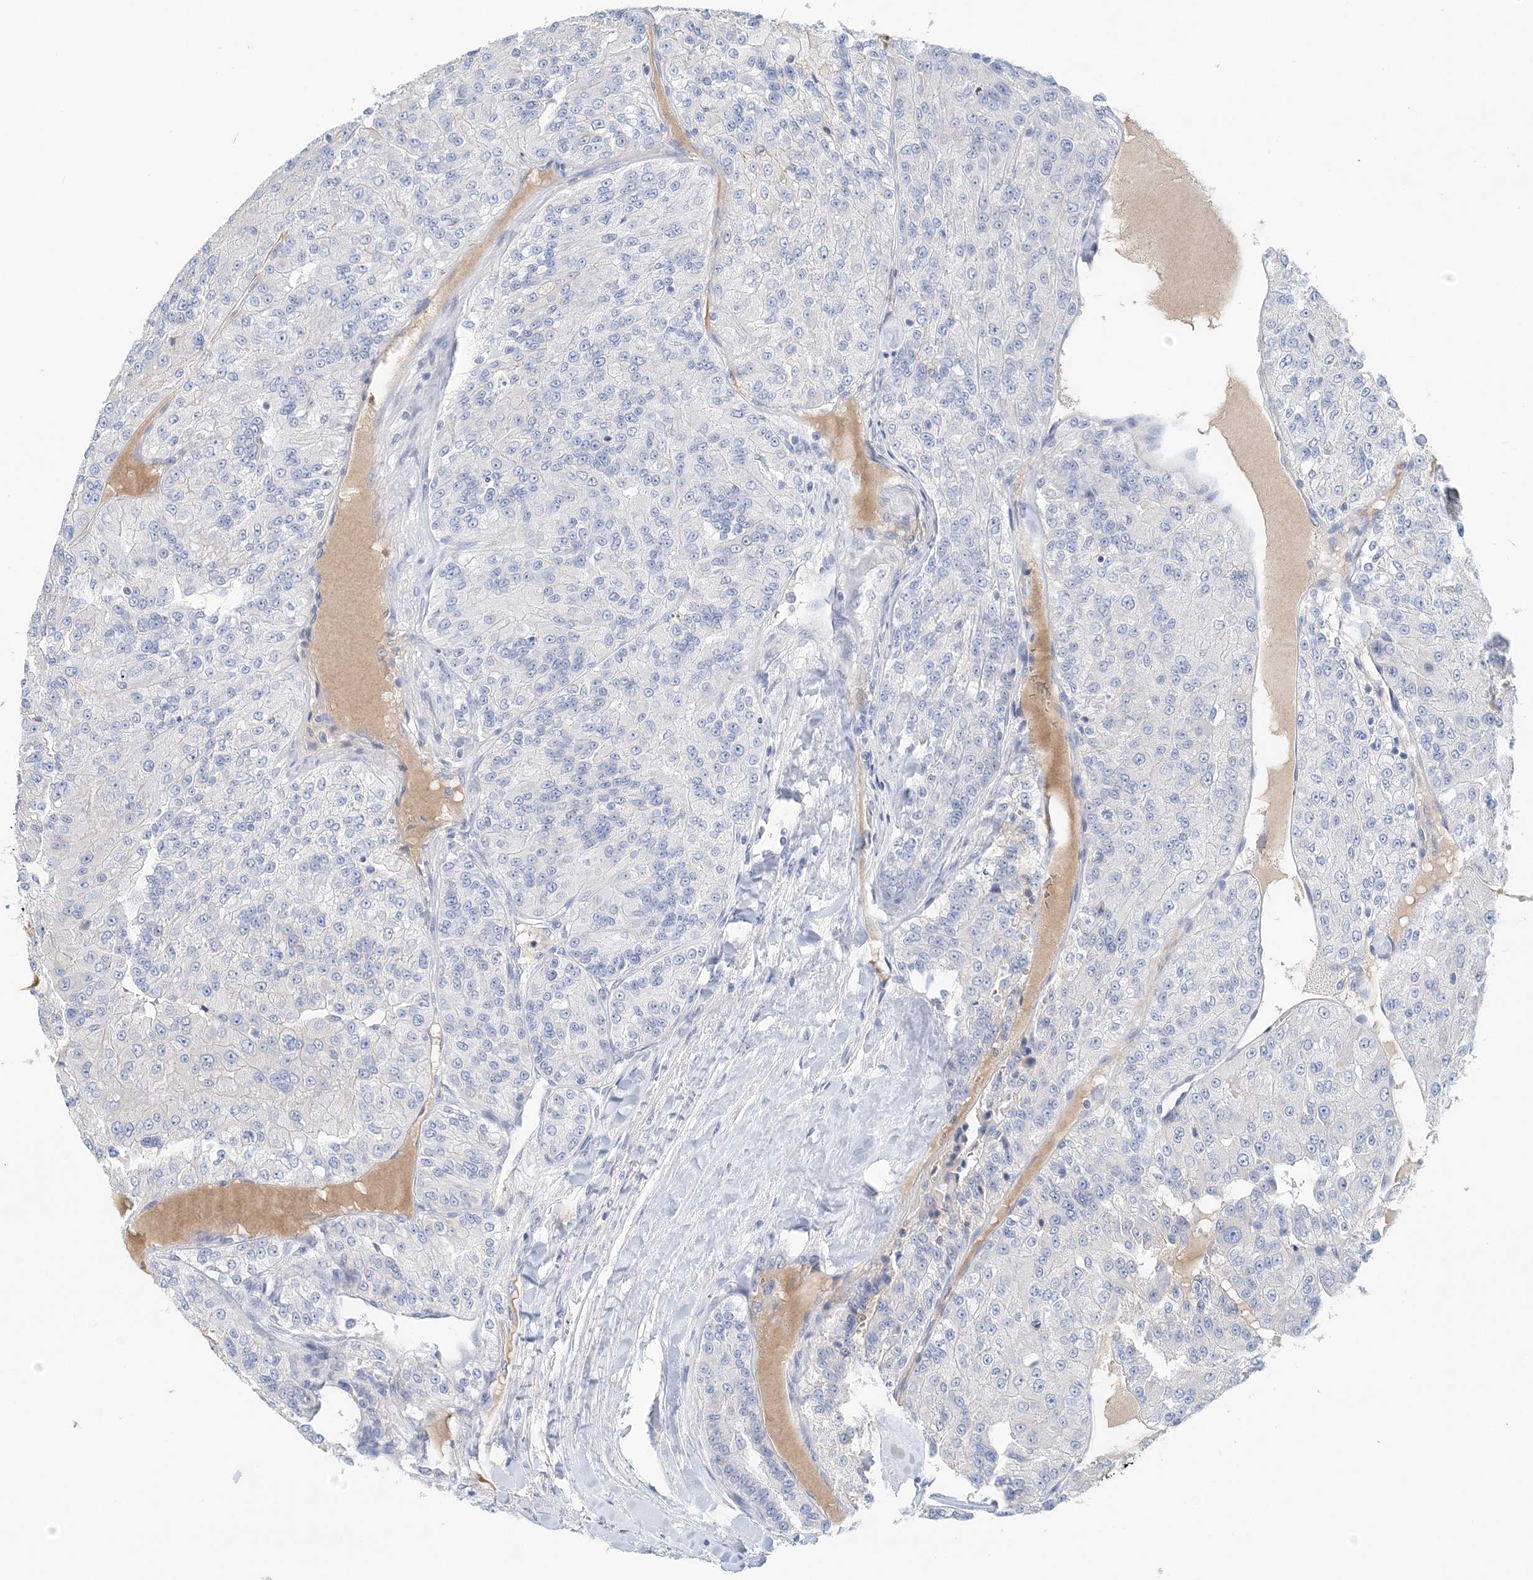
{"staining": {"intensity": "negative", "quantity": "none", "location": "none"}, "tissue": "renal cancer", "cell_type": "Tumor cells", "image_type": "cancer", "snomed": [{"axis": "morphology", "description": "Adenocarcinoma, NOS"}, {"axis": "topography", "description": "Kidney"}], "caption": "Immunohistochemistry (IHC) photomicrograph of renal cancer (adenocarcinoma) stained for a protein (brown), which reveals no staining in tumor cells.", "gene": "LRRIQ4", "patient": {"sex": "female", "age": 63}}